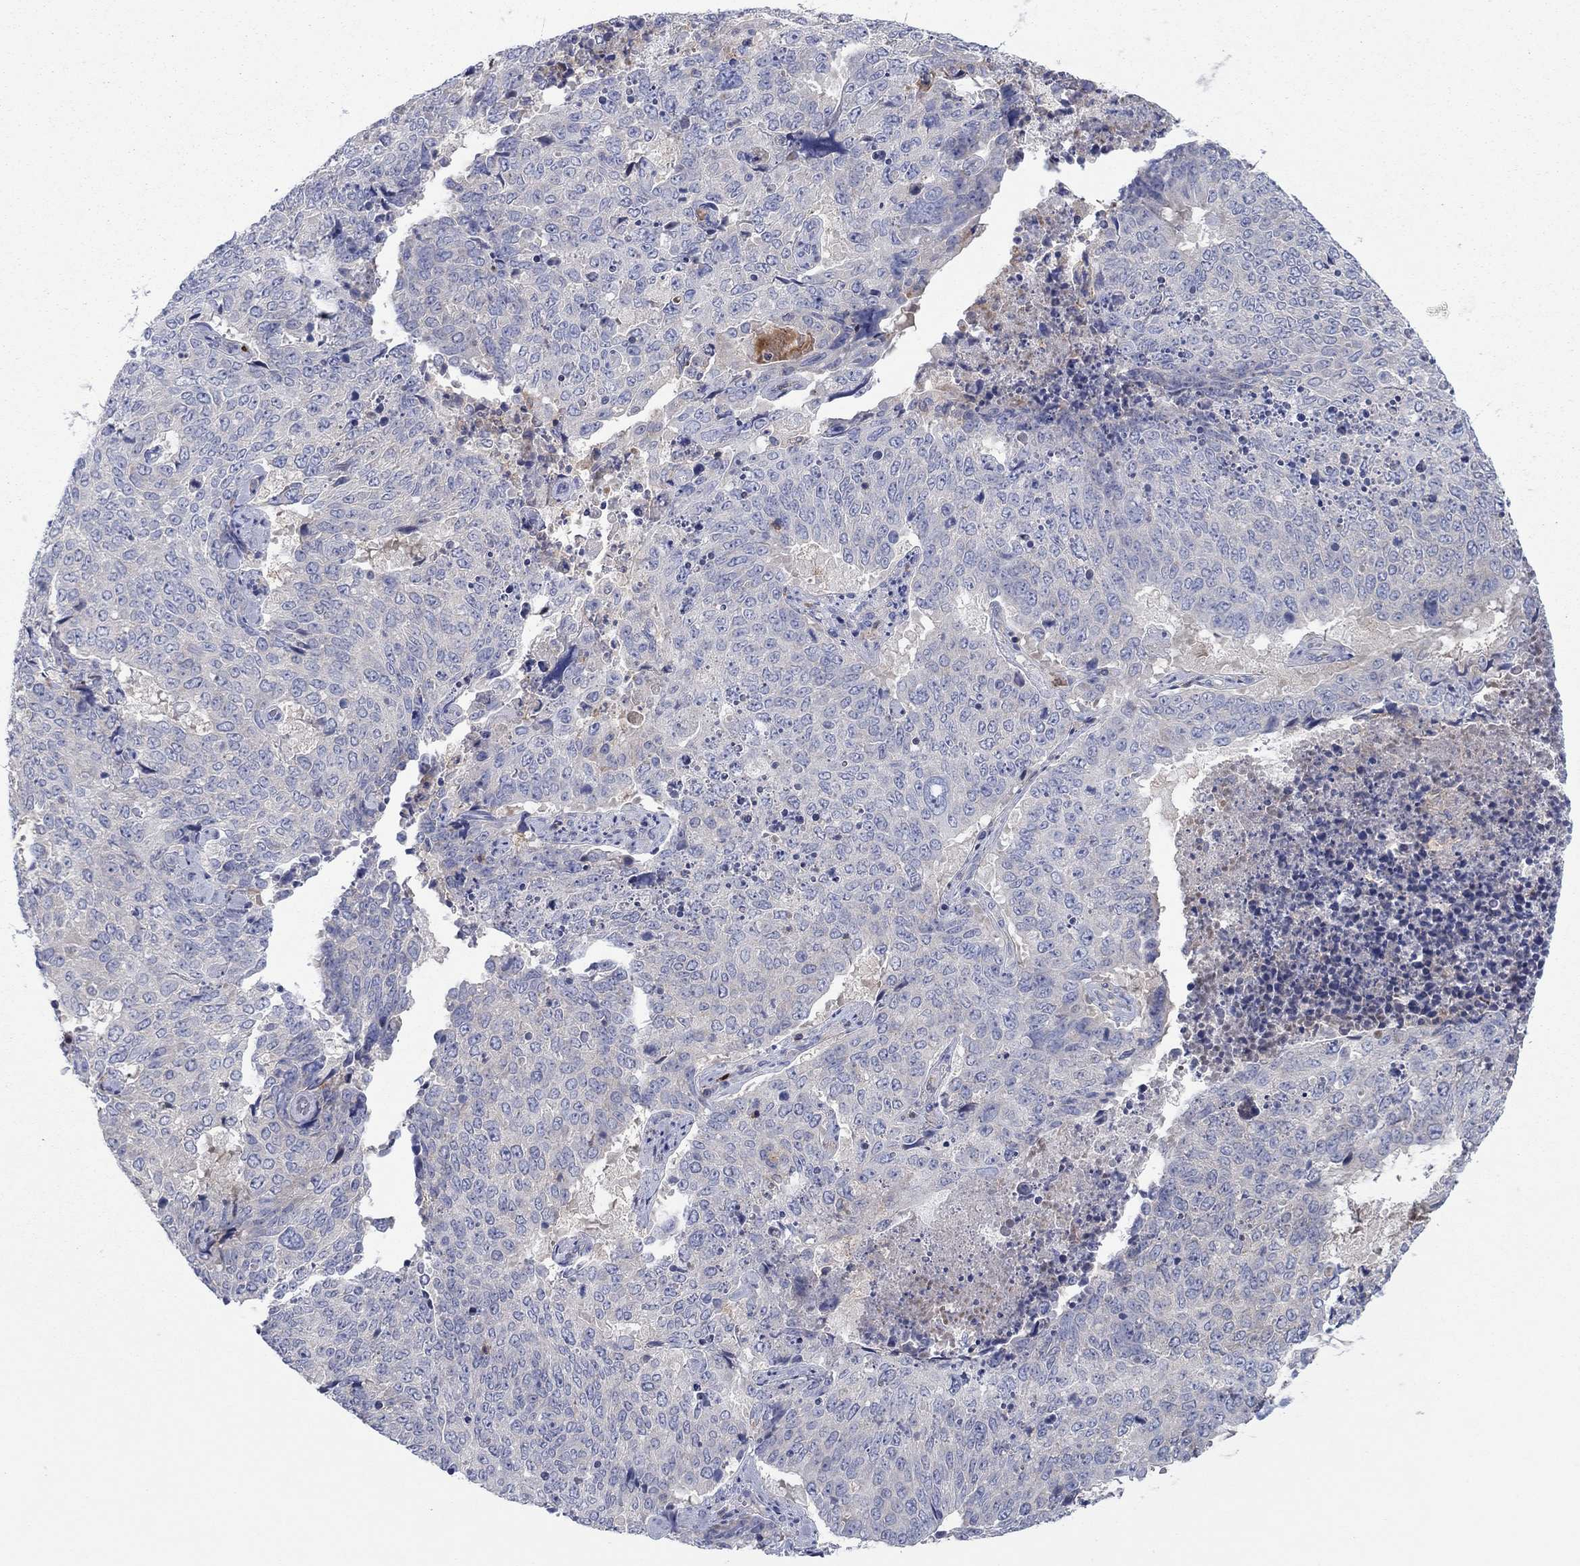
{"staining": {"intensity": "negative", "quantity": "none", "location": "none"}, "tissue": "lung cancer", "cell_type": "Tumor cells", "image_type": "cancer", "snomed": [{"axis": "morphology", "description": "Normal tissue, NOS"}, {"axis": "morphology", "description": "Squamous cell carcinoma, NOS"}, {"axis": "topography", "description": "Bronchus"}, {"axis": "topography", "description": "Lung"}], "caption": "Immunohistochemistry of lung cancer shows no positivity in tumor cells.", "gene": "PVR", "patient": {"sex": "male", "age": 64}}